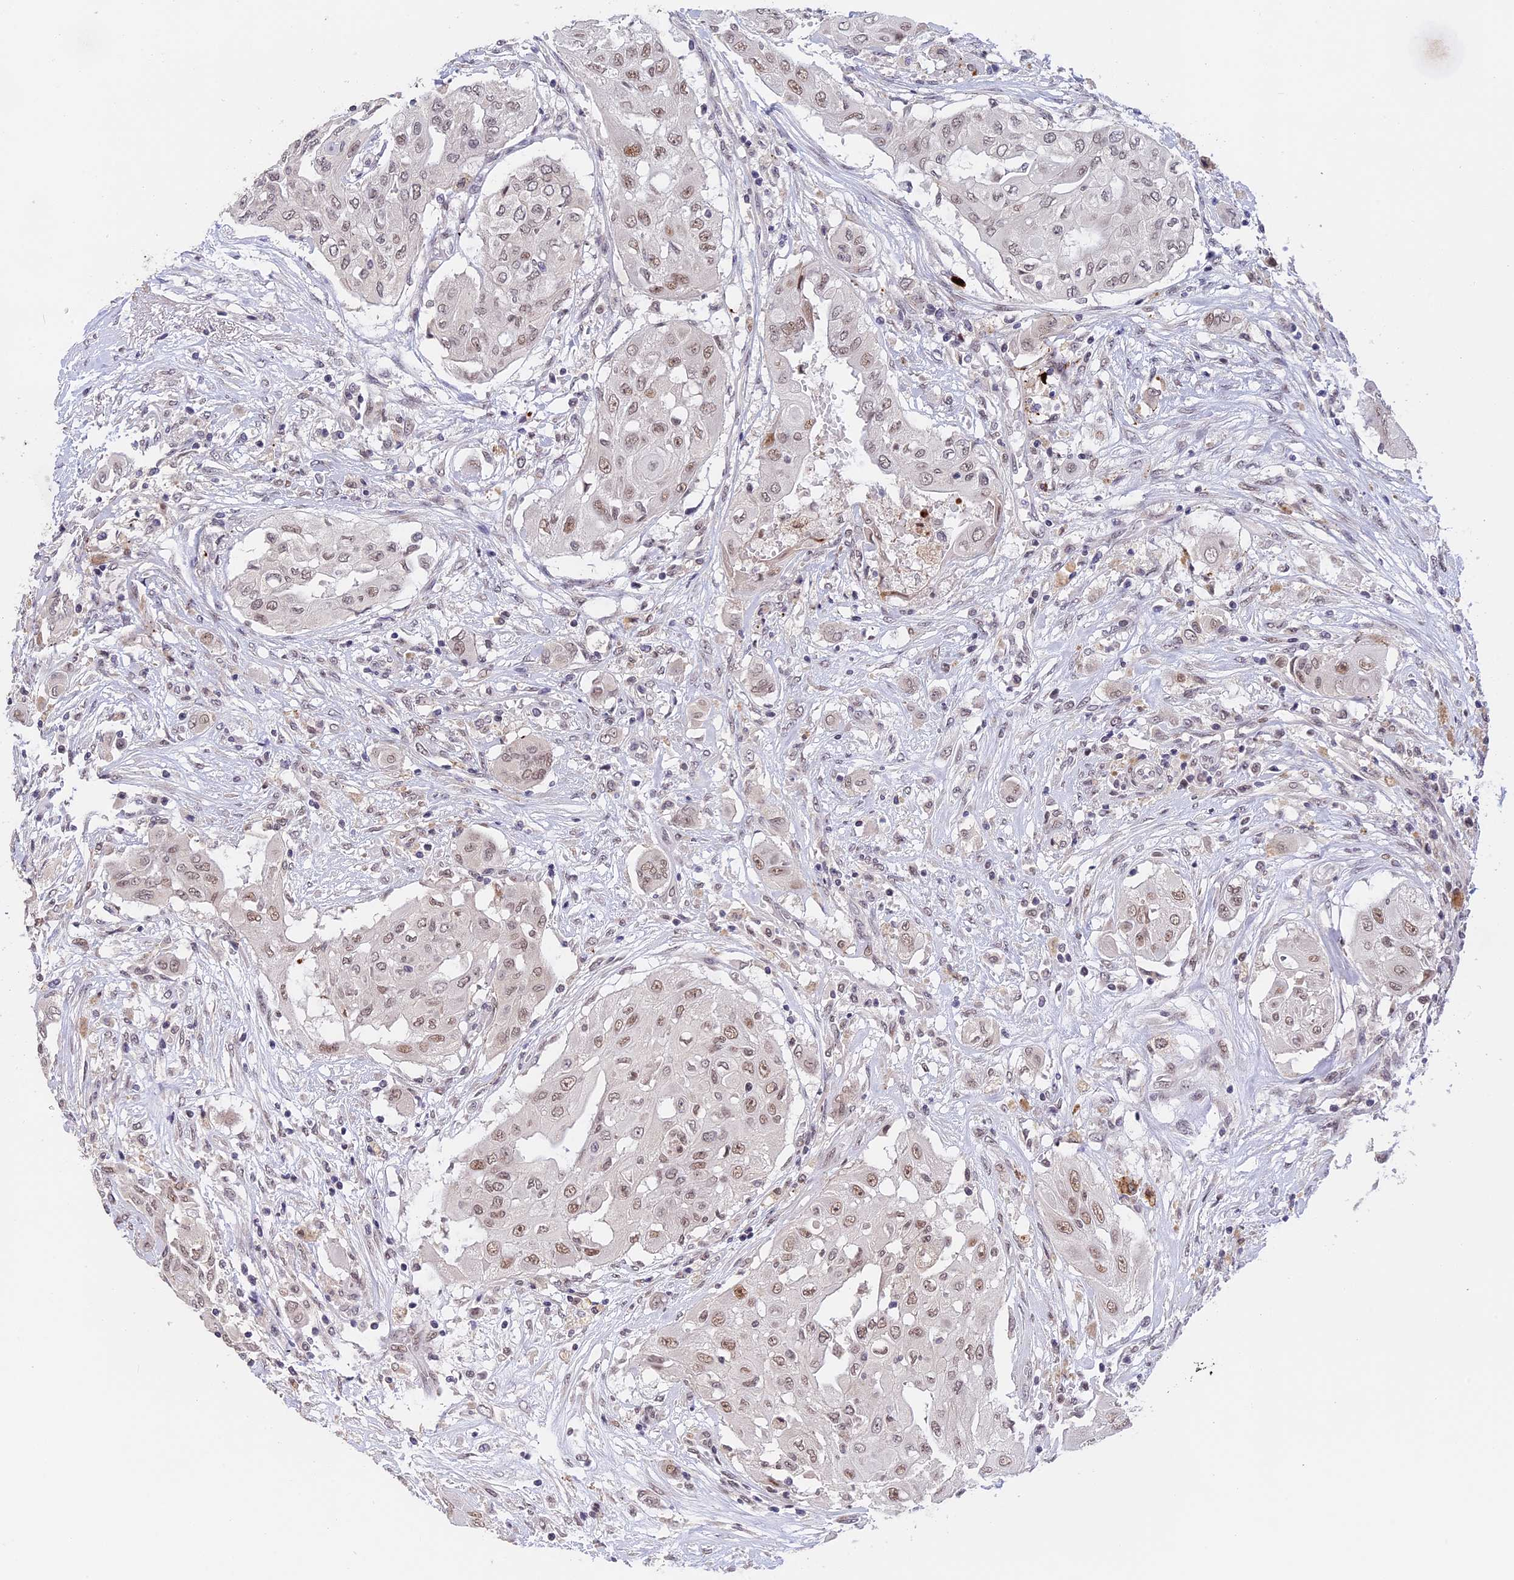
{"staining": {"intensity": "moderate", "quantity": "25%-75%", "location": "nuclear"}, "tissue": "thyroid cancer", "cell_type": "Tumor cells", "image_type": "cancer", "snomed": [{"axis": "morphology", "description": "Papillary adenocarcinoma, NOS"}, {"axis": "topography", "description": "Thyroid gland"}], "caption": "Moderate nuclear positivity for a protein is present in about 25%-75% of tumor cells of thyroid cancer using immunohistochemistry (IHC).", "gene": "POLR2C", "patient": {"sex": "female", "age": 59}}